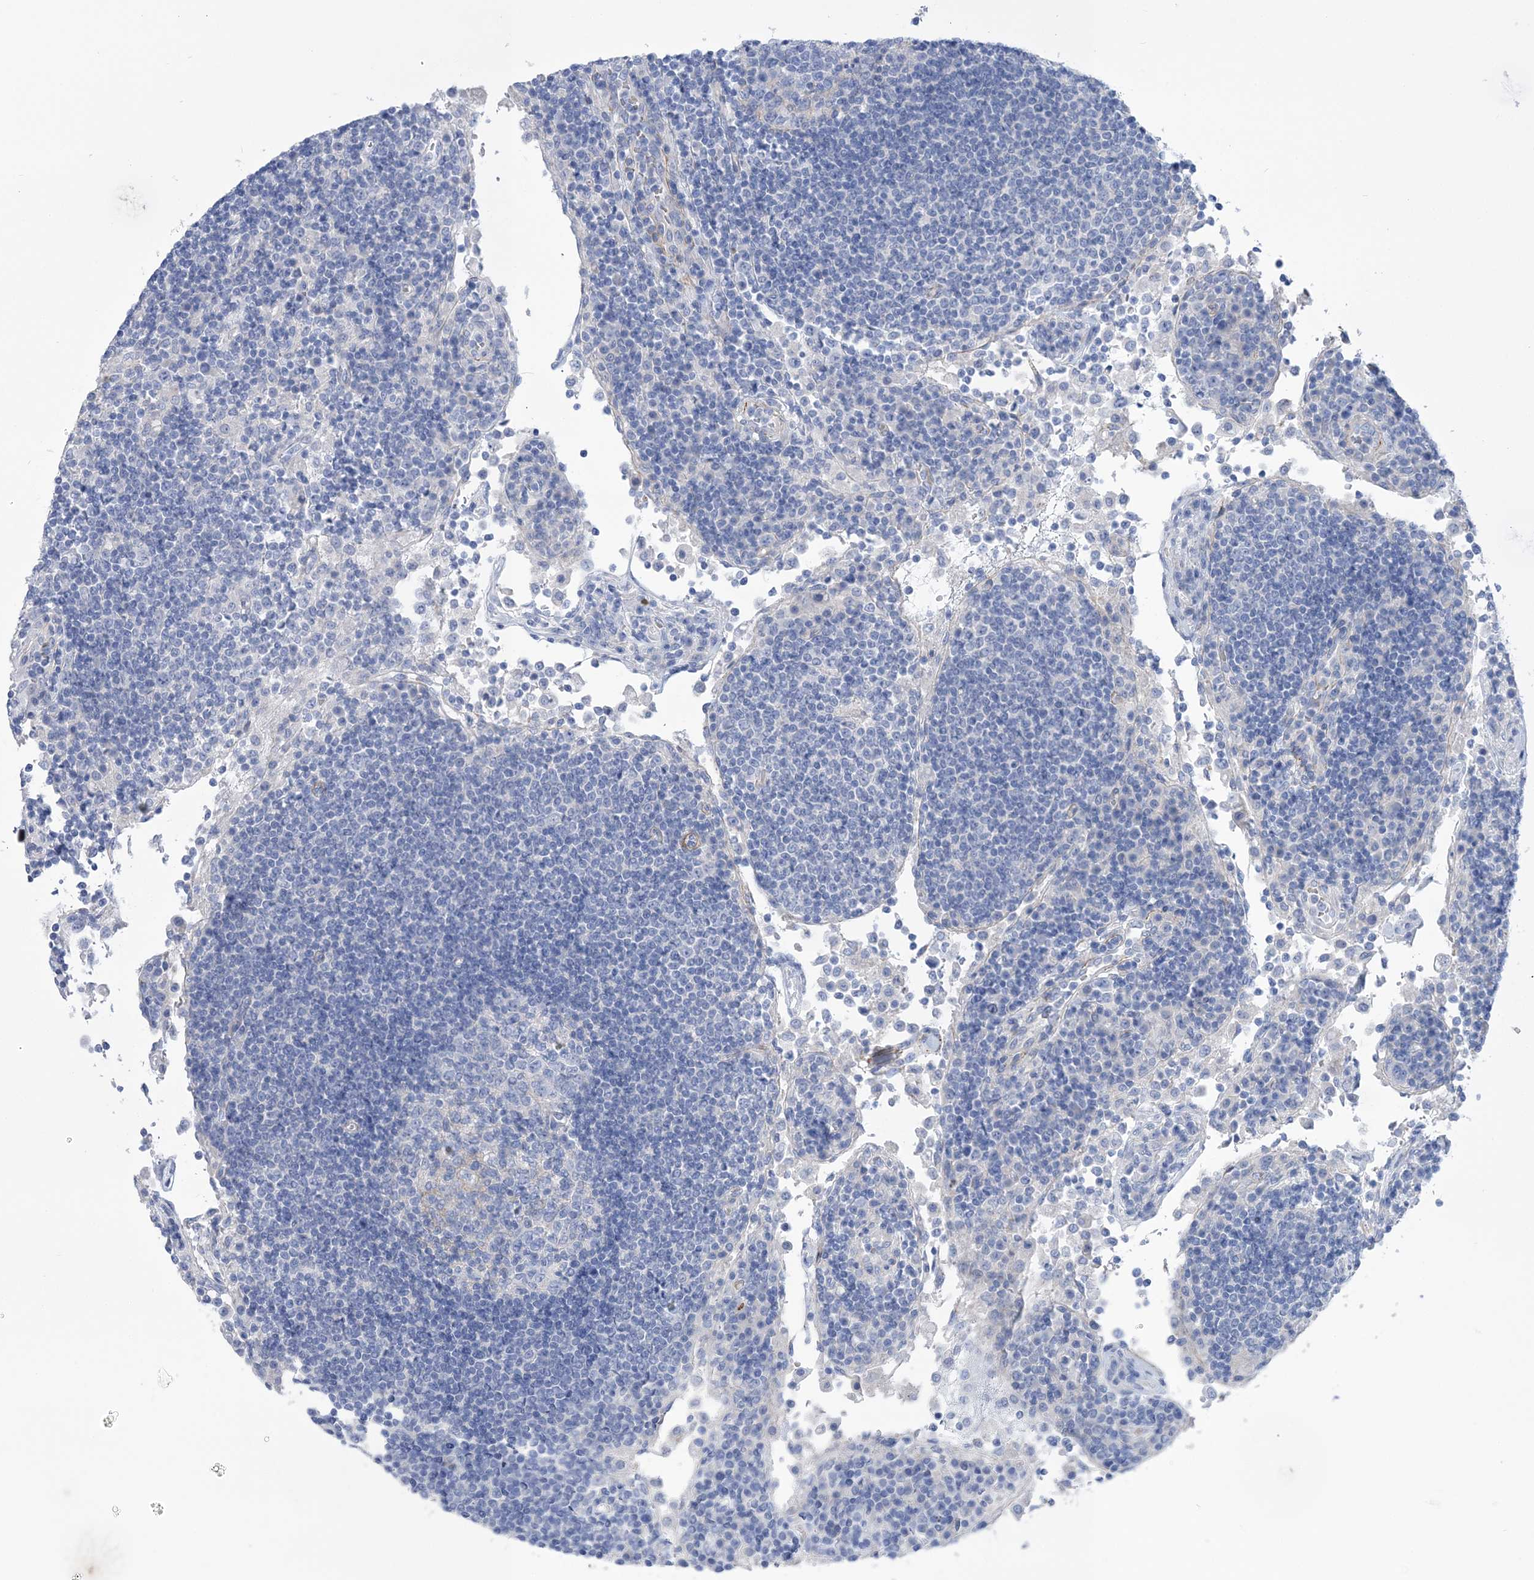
{"staining": {"intensity": "negative", "quantity": "none", "location": "none"}, "tissue": "lymph node", "cell_type": "Germinal center cells", "image_type": "normal", "snomed": [{"axis": "morphology", "description": "Normal tissue, NOS"}, {"axis": "topography", "description": "Lymph node"}], "caption": "Germinal center cells are negative for brown protein staining in unremarkable lymph node. (Stains: DAB (3,3'-diaminobenzidine) IHC with hematoxylin counter stain, Microscopy: brightfield microscopy at high magnification).", "gene": "WDR74", "patient": {"sex": "female", "age": 53}}